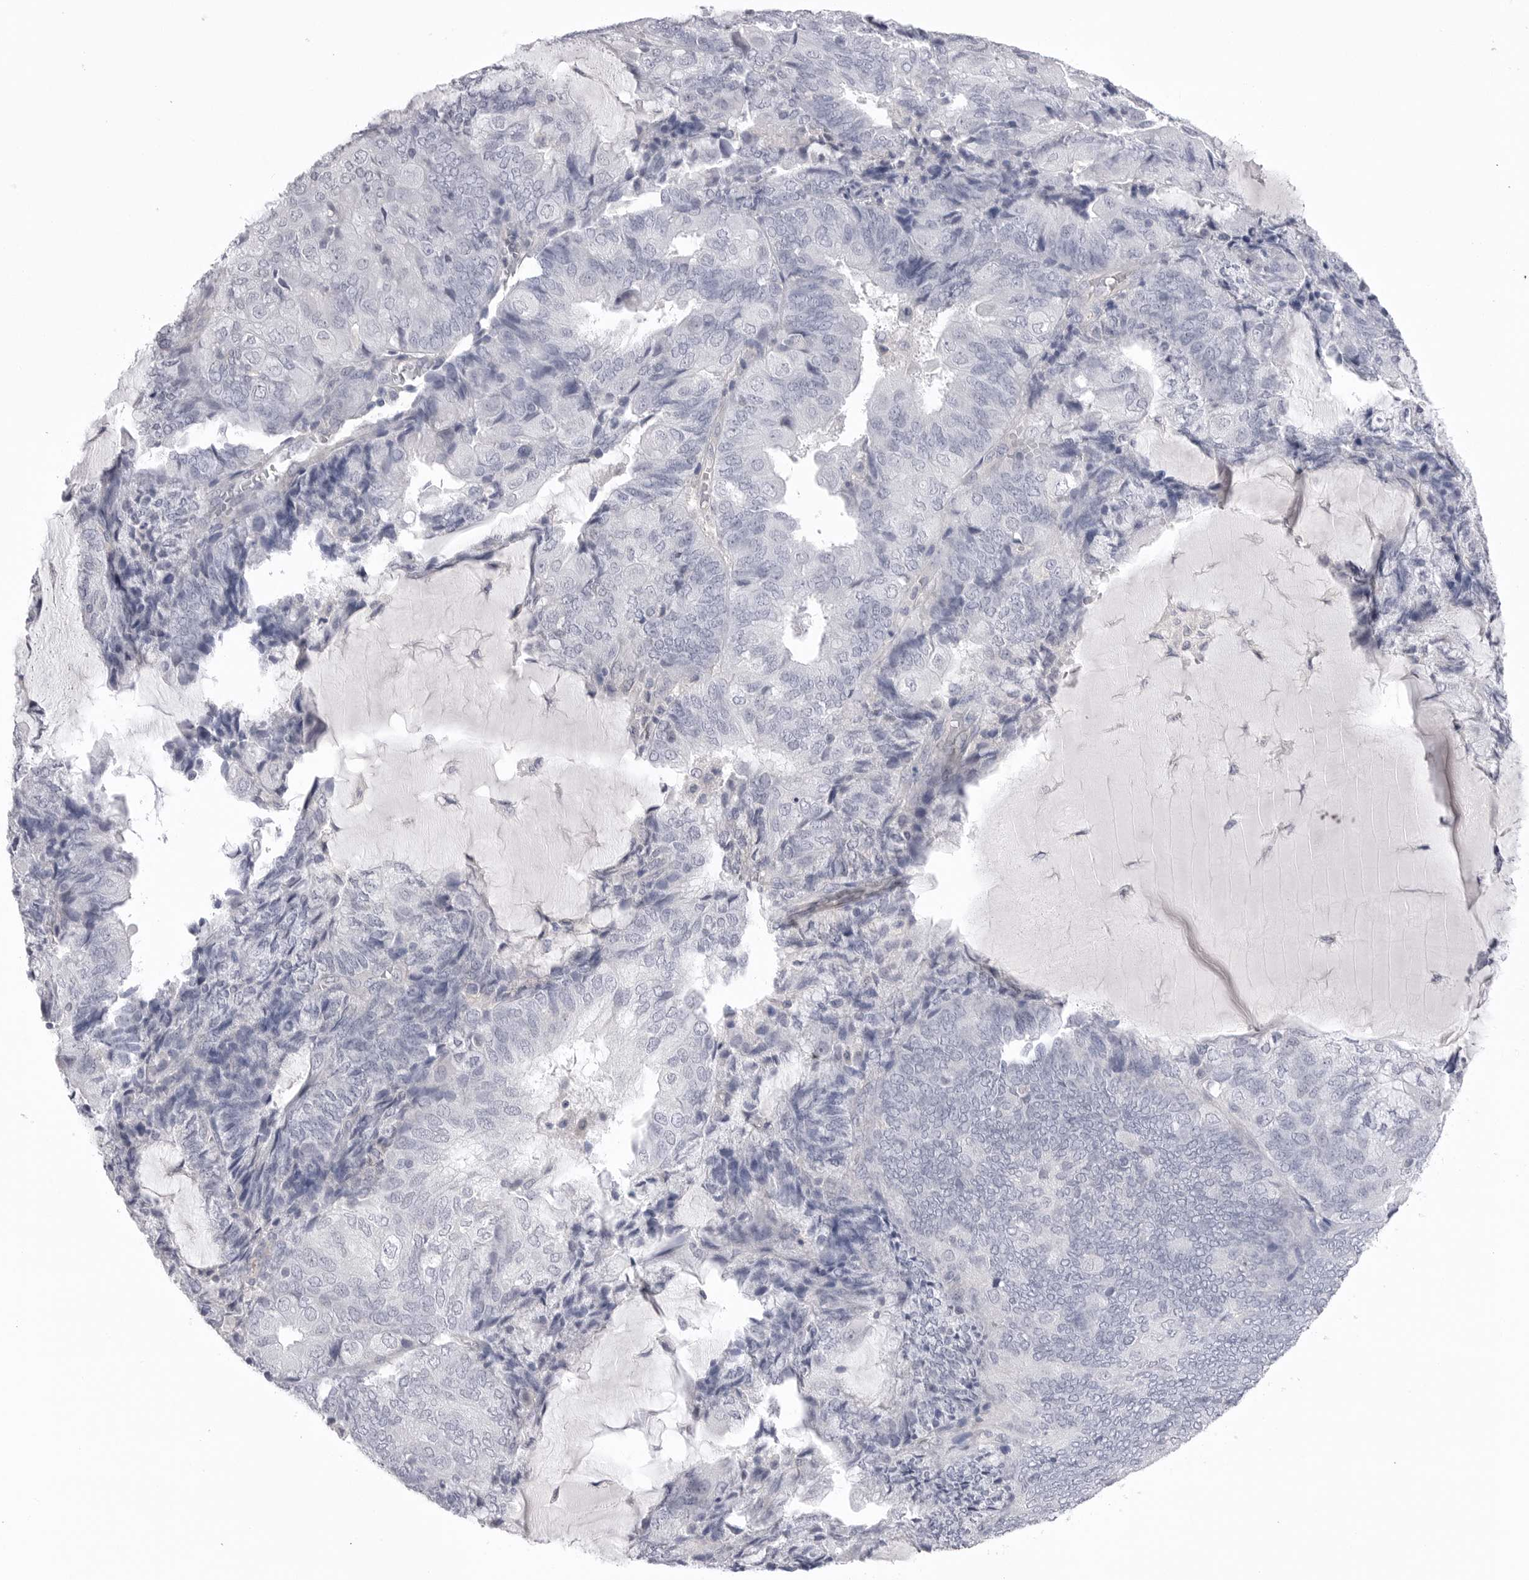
{"staining": {"intensity": "negative", "quantity": "none", "location": "none"}, "tissue": "endometrial cancer", "cell_type": "Tumor cells", "image_type": "cancer", "snomed": [{"axis": "morphology", "description": "Adenocarcinoma, NOS"}, {"axis": "topography", "description": "Endometrium"}], "caption": "The micrograph displays no significant positivity in tumor cells of endometrial adenocarcinoma.", "gene": "DLGAP3", "patient": {"sex": "female", "age": 81}}